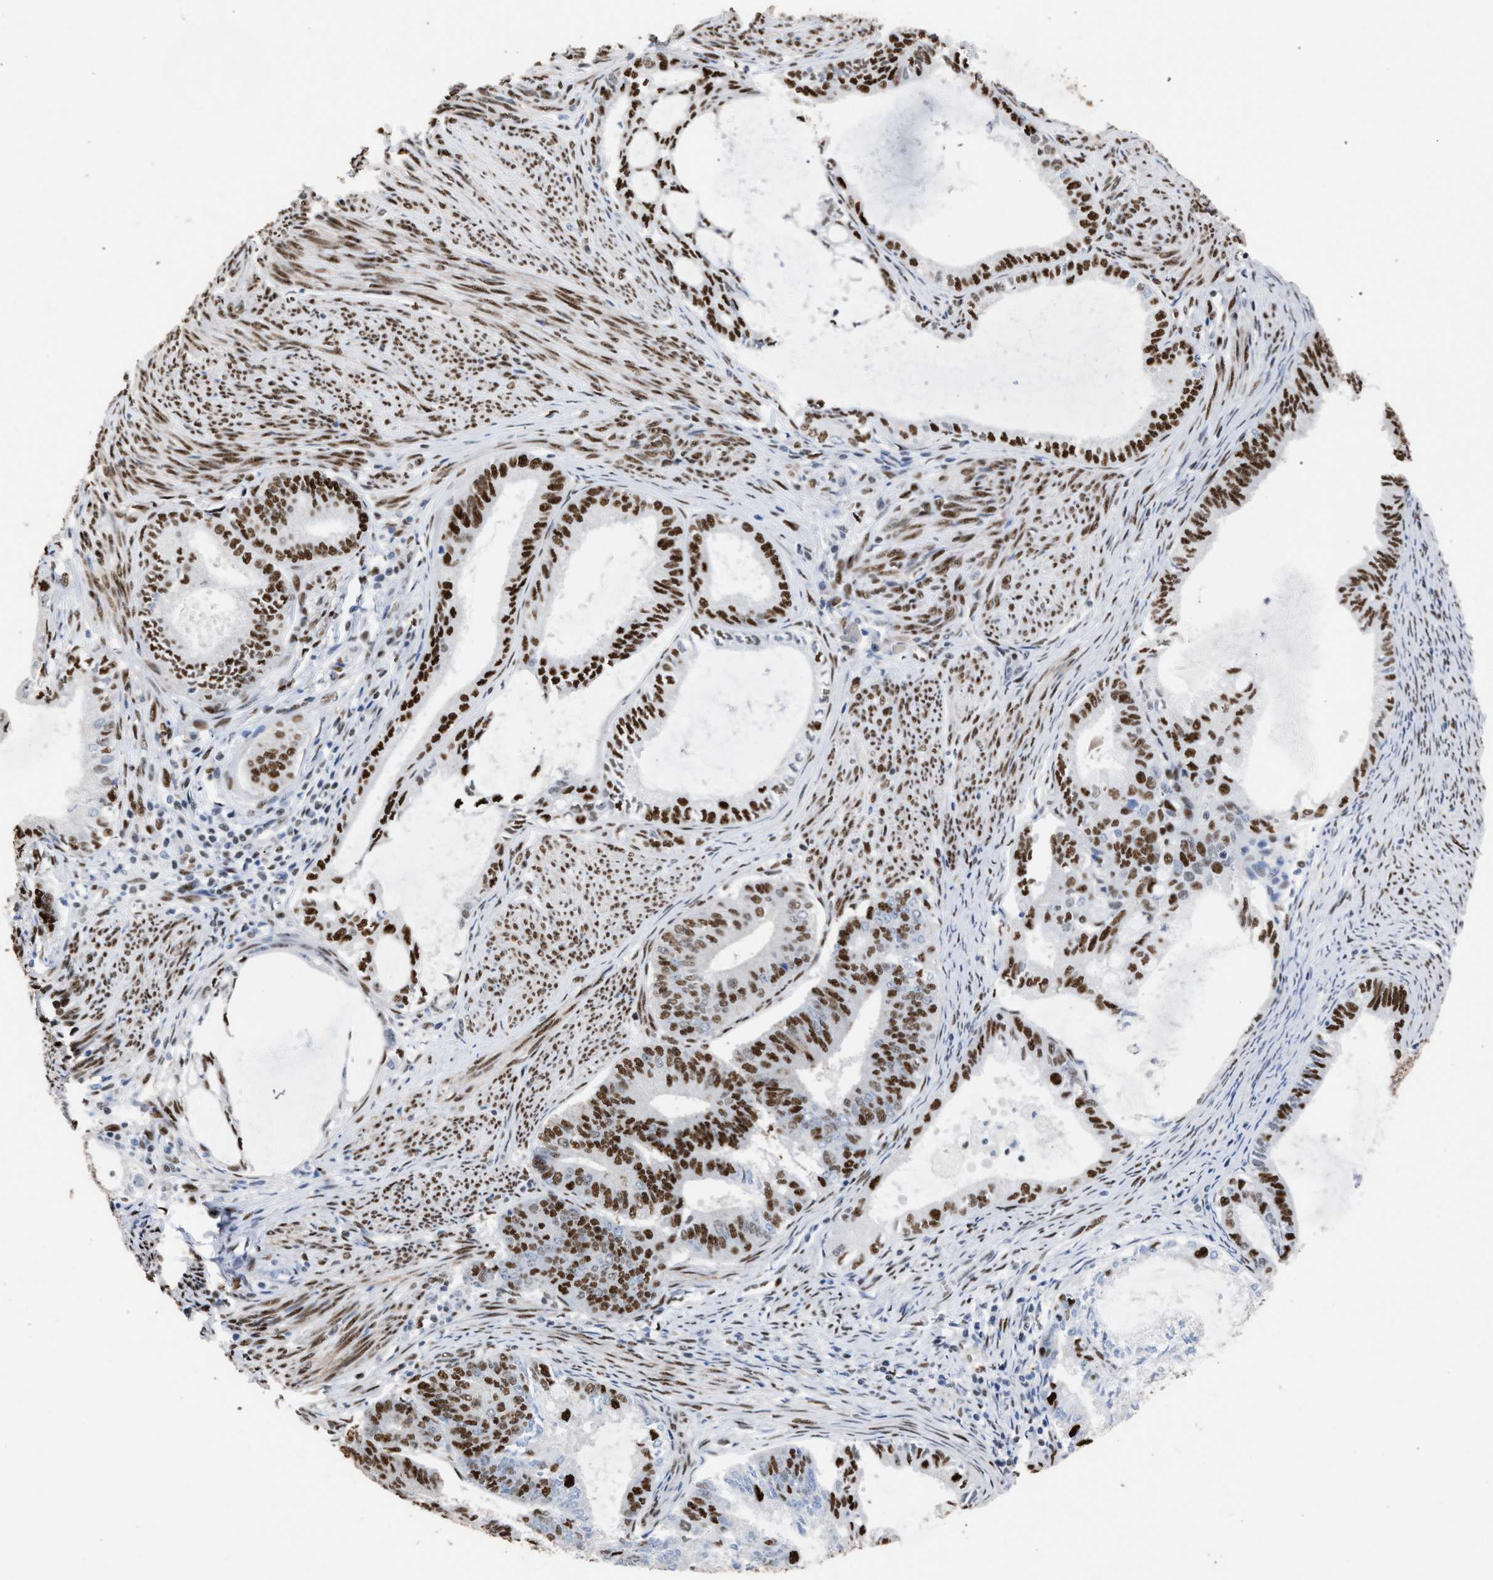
{"staining": {"intensity": "strong", "quantity": ">75%", "location": "nuclear"}, "tissue": "endometrial cancer", "cell_type": "Tumor cells", "image_type": "cancer", "snomed": [{"axis": "morphology", "description": "Adenocarcinoma, NOS"}, {"axis": "topography", "description": "Endometrium"}], "caption": "An immunohistochemistry photomicrograph of tumor tissue is shown. Protein staining in brown labels strong nuclear positivity in endometrial cancer within tumor cells.", "gene": "TP53BP1", "patient": {"sex": "female", "age": 86}}